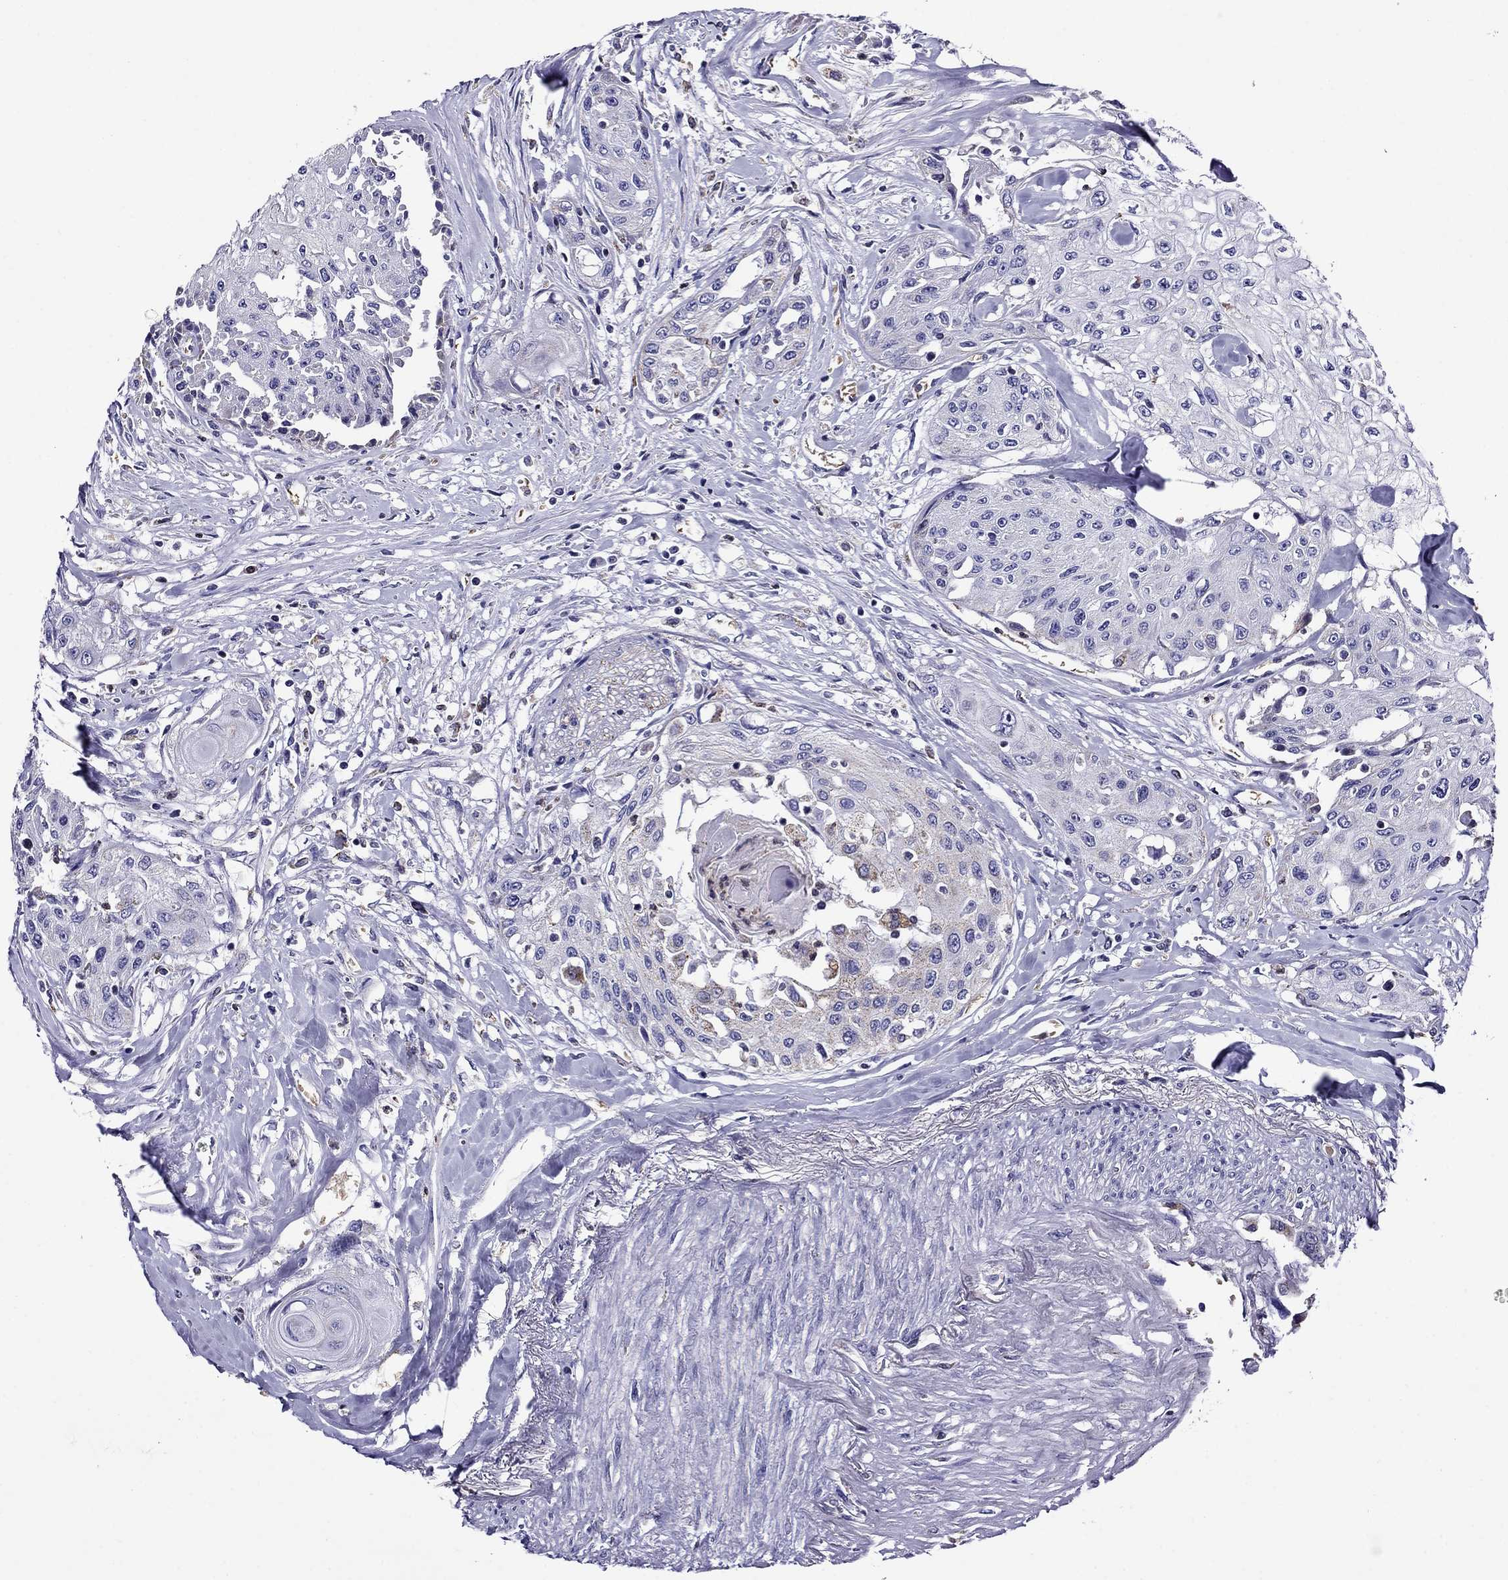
{"staining": {"intensity": "weak", "quantity": "<25%", "location": "cytoplasmic/membranous"}, "tissue": "head and neck cancer", "cell_type": "Tumor cells", "image_type": "cancer", "snomed": [{"axis": "morphology", "description": "Normal tissue, NOS"}, {"axis": "morphology", "description": "Squamous cell carcinoma, NOS"}, {"axis": "topography", "description": "Oral tissue"}, {"axis": "topography", "description": "Peripheral nerve tissue"}, {"axis": "topography", "description": "Head-Neck"}], "caption": "Tumor cells are negative for brown protein staining in squamous cell carcinoma (head and neck).", "gene": "SCG2", "patient": {"sex": "female", "age": 59}}